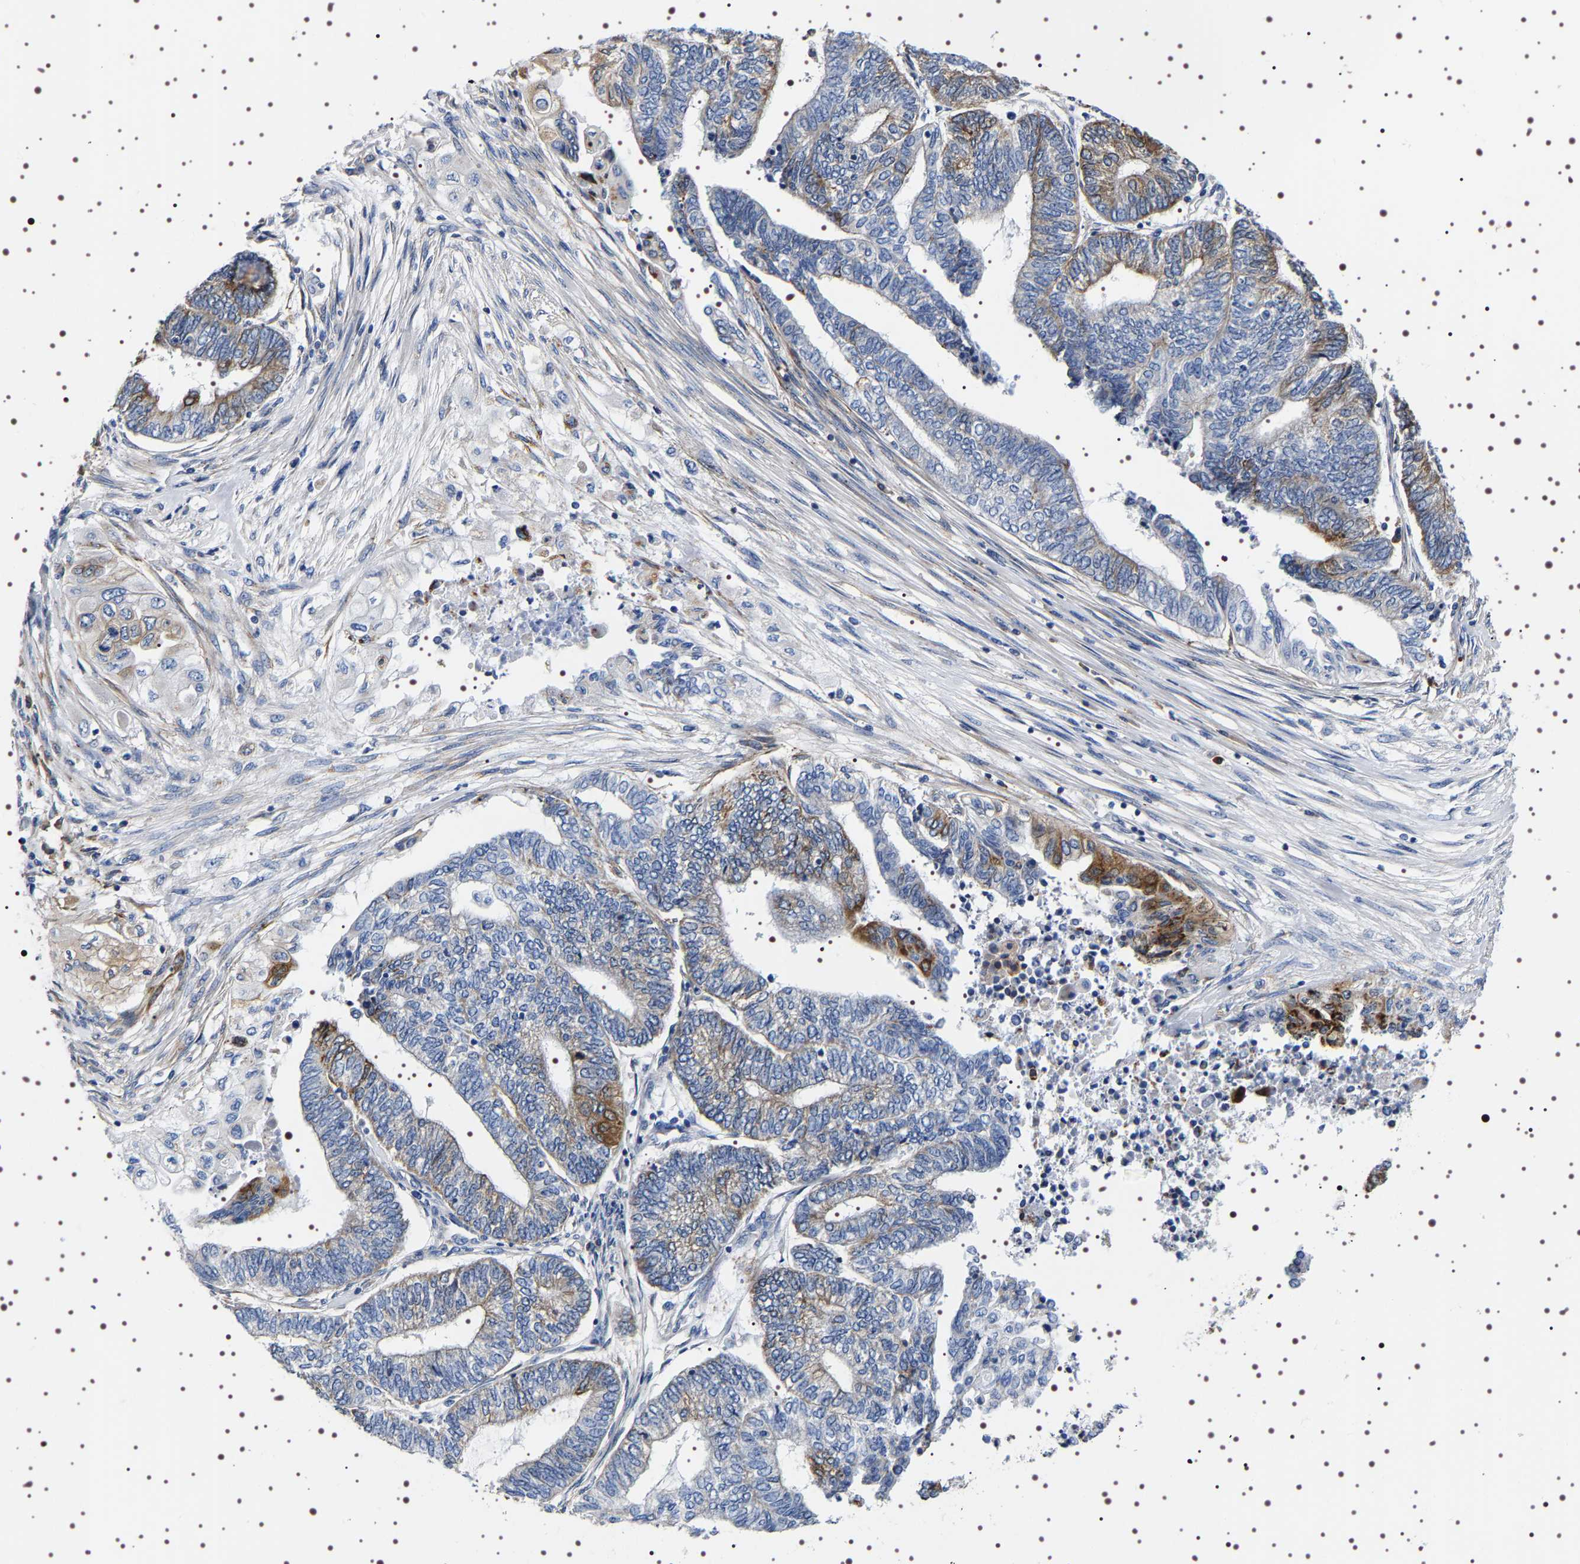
{"staining": {"intensity": "moderate", "quantity": "25%-75%", "location": "cytoplasmic/membranous"}, "tissue": "endometrial cancer", "cell_type": "Tumor cells", "image_type": "cancer", "snomed": [{"axis": "morphology", "description": "Adenocarcinoma, NOS"}, {"axis": "topography", "description": "Uterus"}, {"axis": "topography", "description": "Endometrium"}], "caption": "Protein analysis of endometrial cancer tissue displays moderate cytoplasmic/membranous expression in about 25%-75% of tumor cells.", "gene": "SQLE", "patient": {"sex": "female", "age": 70}}